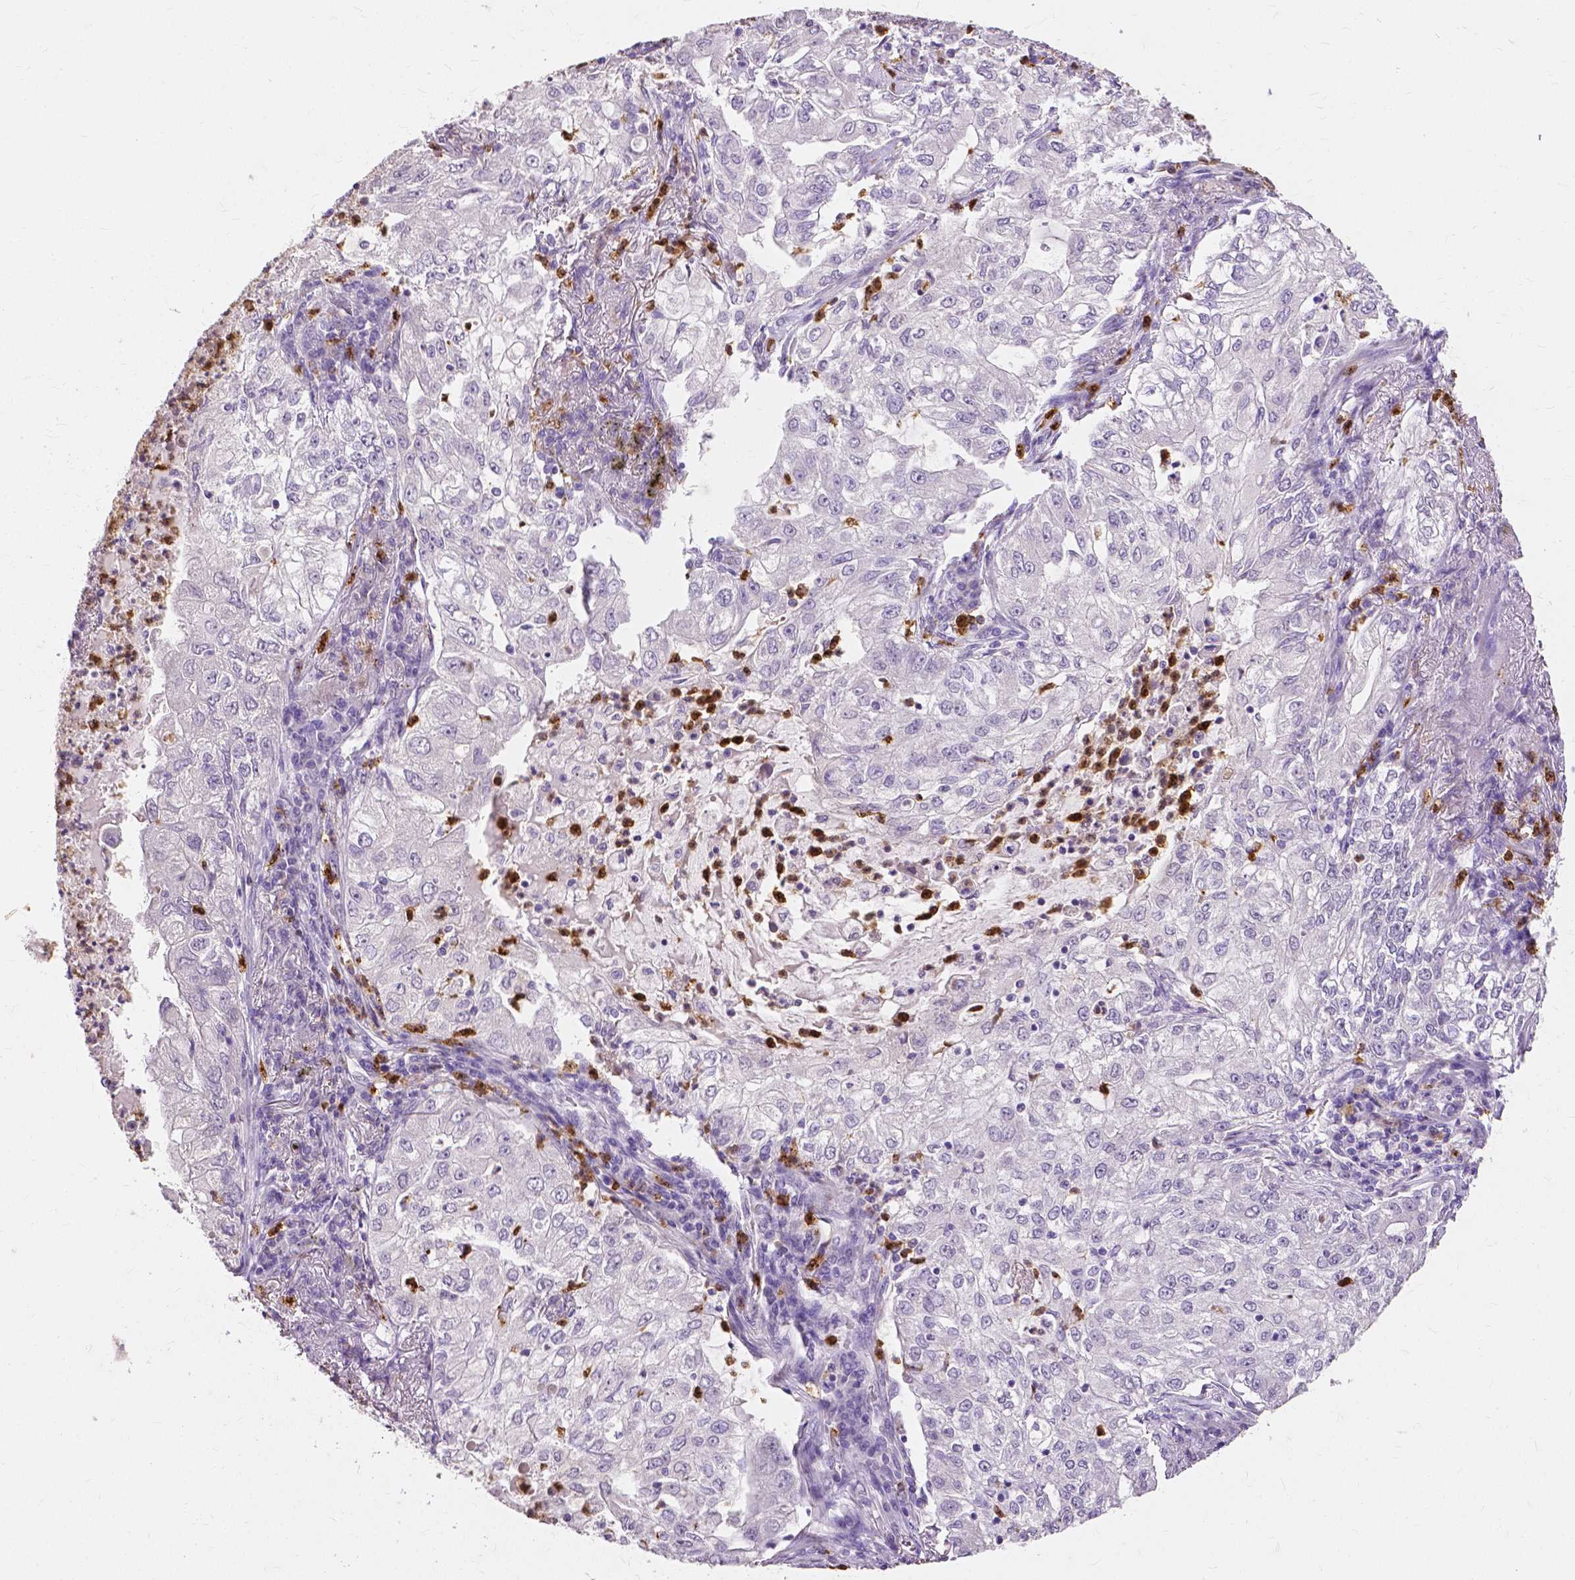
{"staining": {"intensity": "negative", "quantity": "none", "location": "none"}, "tissue": "lung cancer", "cell_type": "Tumor cells", "image_type": "cancer", "snomed": [{"axis": "morphology", "description": "Adenocarcinoma, NOS"}, {"axis": "topography", "description": "Lung"}], "caption": "High magnification brightfield microscopy of adenocarcinoma (lung) stained with DAB (brown) and counterstained with hematoxylin (blue): tumor cells show no significant expression.", "gene": "CXCR2", "patient": {"sex": "female", "age": 73}}